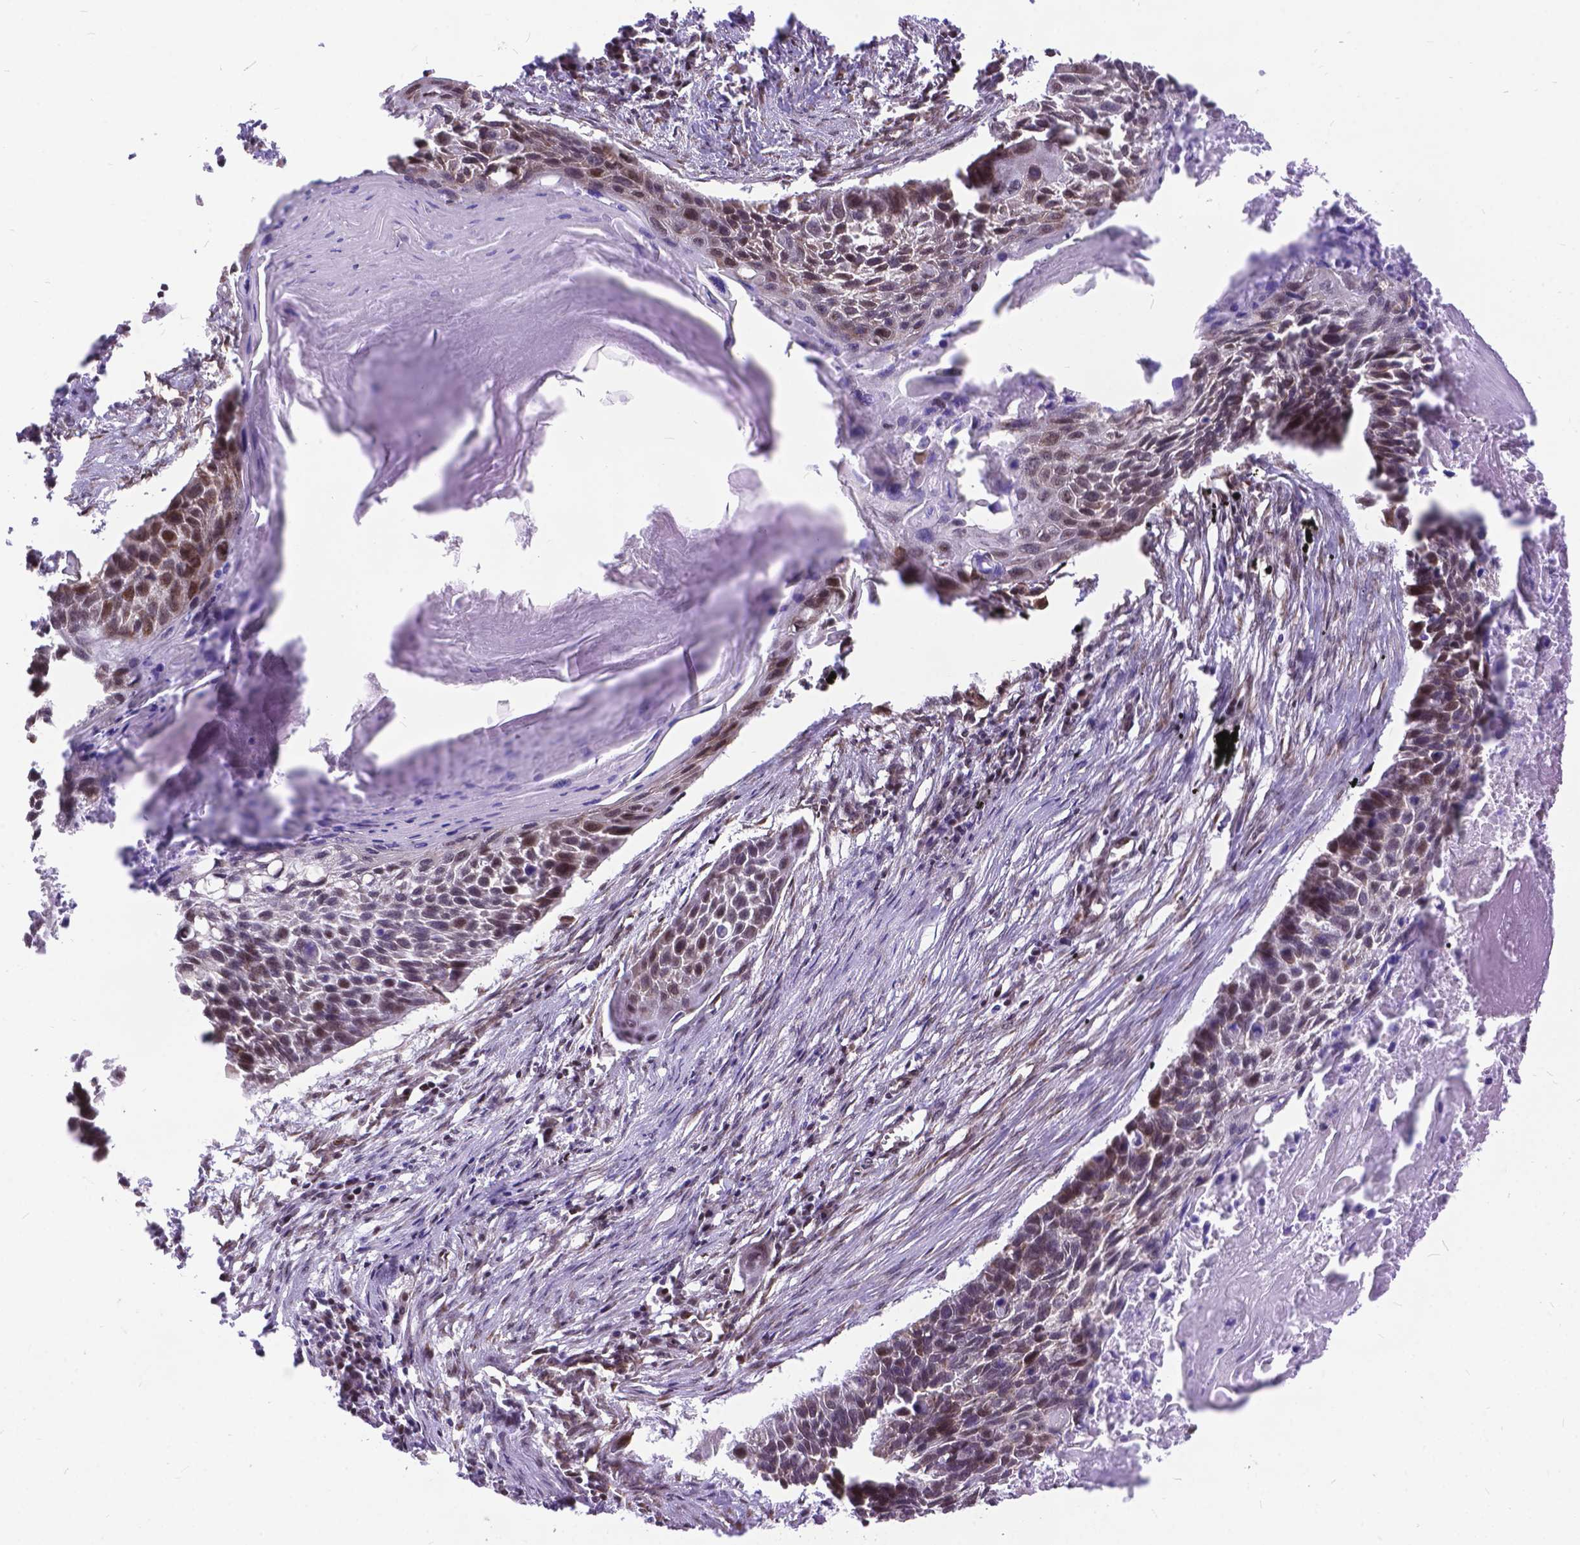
{"staining": {"intensity": "weak", "quantity": "25%-75%", "location": "nuclear"}, "tissue": "lung cancer", "cell_type": "Tumor cells", "image_type": "cancer", "snomed": [{"axis": "morphology", "description": "Squamous cell carcinoma, NOS"}, {"axis": "topography", "description": "Lung"}], "caption": "This micrograph displays squamous cell carcinoma (lung) stained with immunohistochemistry (IHC) to label a protein in brown. The nuclear of tumor cells show weak positivity for the protein. Nuclei are counter-stained blue.", "gene": "FAM124B", "patient": {"sex": "male", "age": 78}}